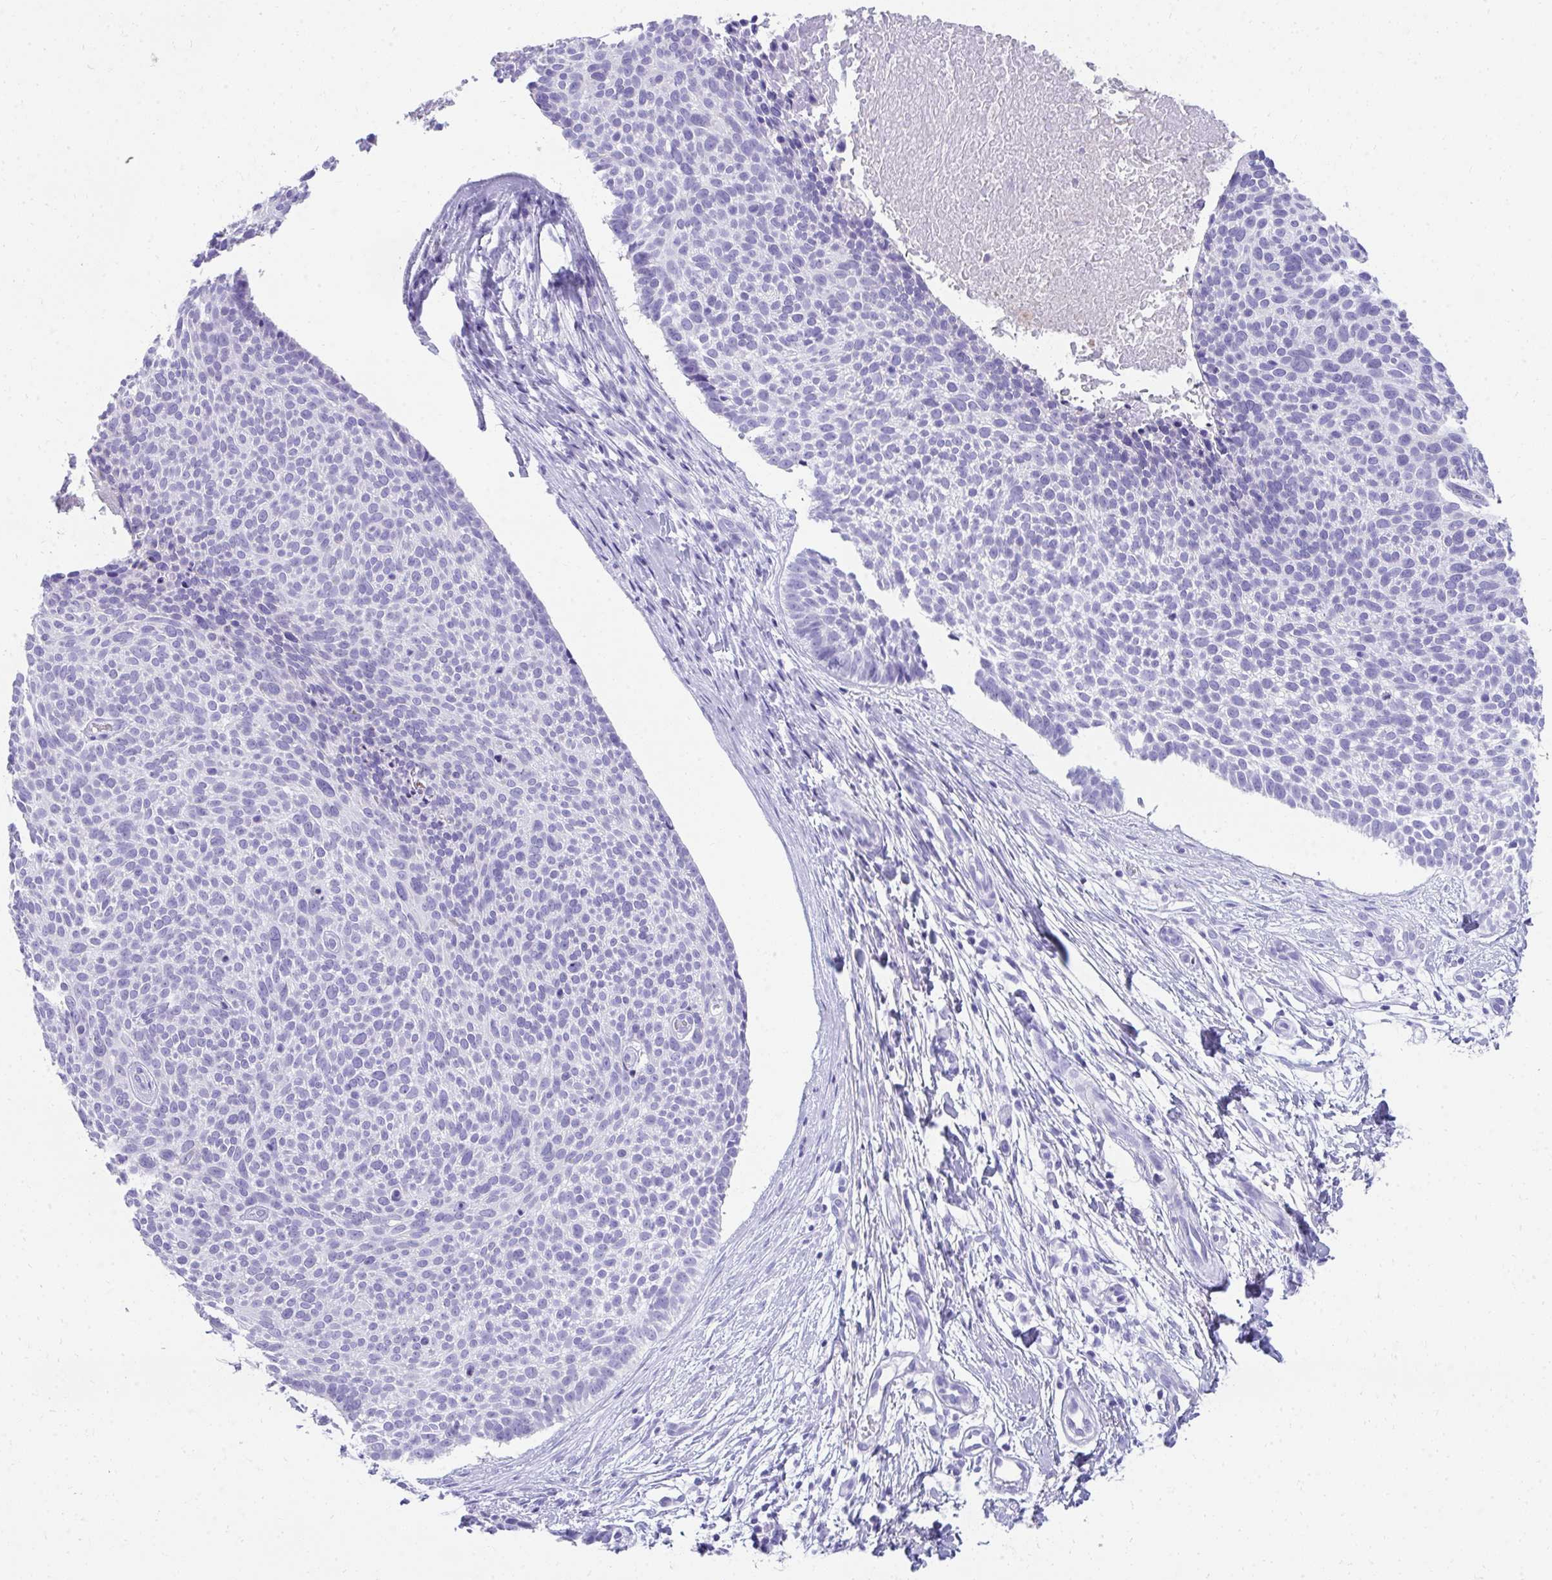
{"staining": {"intensity": "negative", "quantity": "none", "location": "none"}, "tissue": "skin cancer", "cell_type": "Tumor cells", "image_type": "cancer", "snomed": [{"axis": "morphology", "description": "Basal cell carcinoma"}, {"axis": "topography", "description": "Skin"}, {"axis": "topography", "description": "Skin of back"}], "caption": "This is a histopathology image of immunohistochemistry staining of skin cancer, which shows no positivity in tumor cells.", "gene": "SEC14L3", "patient": {"sex": "male", "age": 81}}